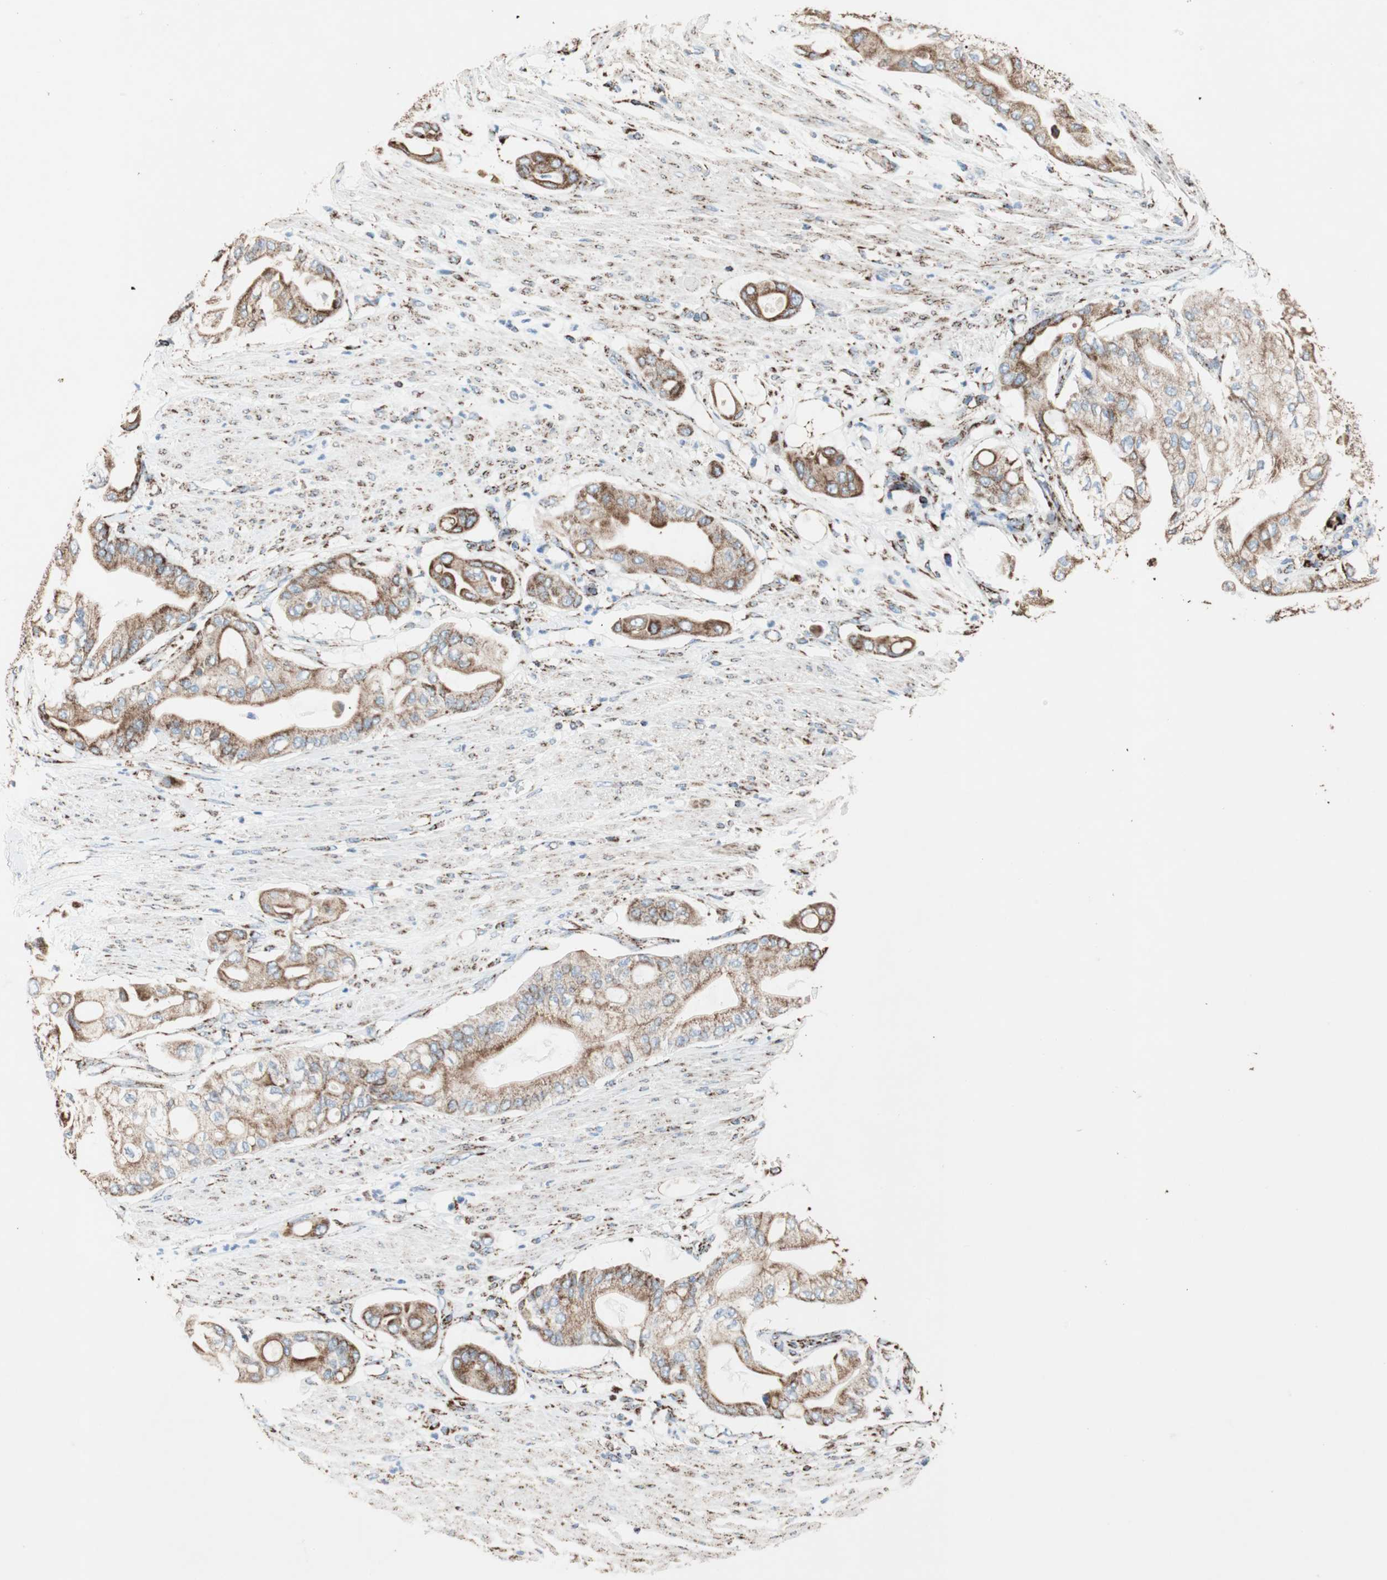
{"staining": {"intensity": "strong", "quantity": ">75%", "location": "cytoplasmic/membranous"}, "tissue": "pancreatic cancer", "cell_type": "Tumor cells", "image_type": "cancer", "snomed": [{"axis": "morphology", "description": "Adenocarcinoma, NOS"}, {"axis": "morphology", "description": "Adenocarcinoma, metastatic, NOS"}, {"axis": "topography", "description": "Lymph node"}, {"axis": "topography", "description": "Pancreas"}, {"axis": "topography", "description": "Duodenum"}], "caption": "Brown immunohistochemical staining in pancreatic cancer (adenocarcinoma) demonstrates strong cytoplasmic/membranous positivity in approximately >75% of tumor cells.", "gene": "PCSK4", "patient": {"sex": "female", "age": 64}}